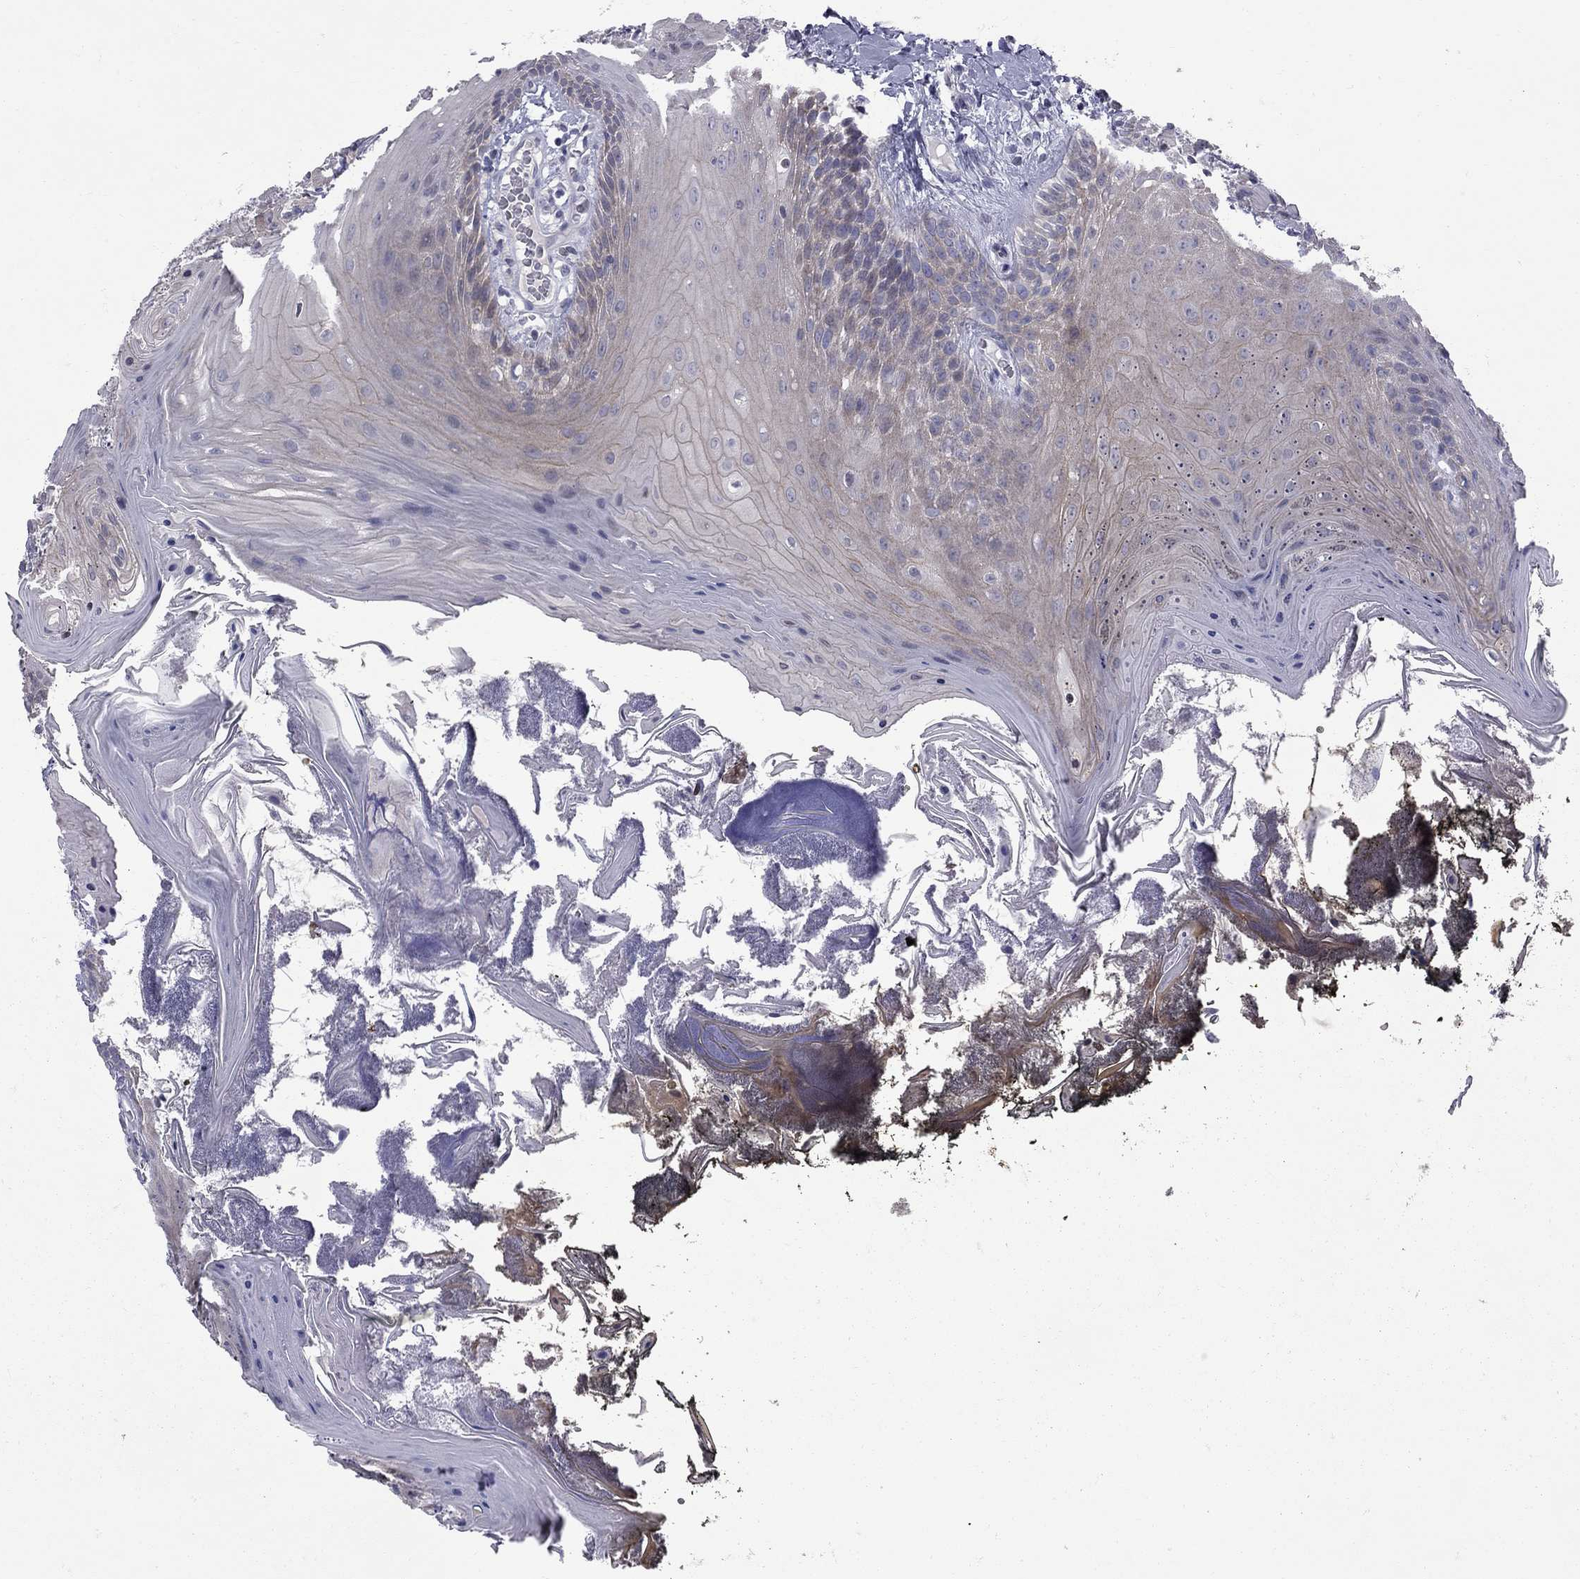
{"staining": {"intensity": "weak", "quantity": "<25%", "location": "cytoplasmic/membranous"}, "tissue": "oral mucosa", "cell_type": "Squamous epithelial cells", "image_type": "normal", "snomed": [{"axis": "morphology", "description": "Normal tissue, NOS"}, {"axis": "topography", "description": "Oral tissue"}], "caption": "An immunohistochemistry histopathology image of benign oral mucosa is shown. There is no staining in squamous epithelial cells of oral mucosa.", "gene": "NRARP", "patient": {"sex": "male", "age": 9}}